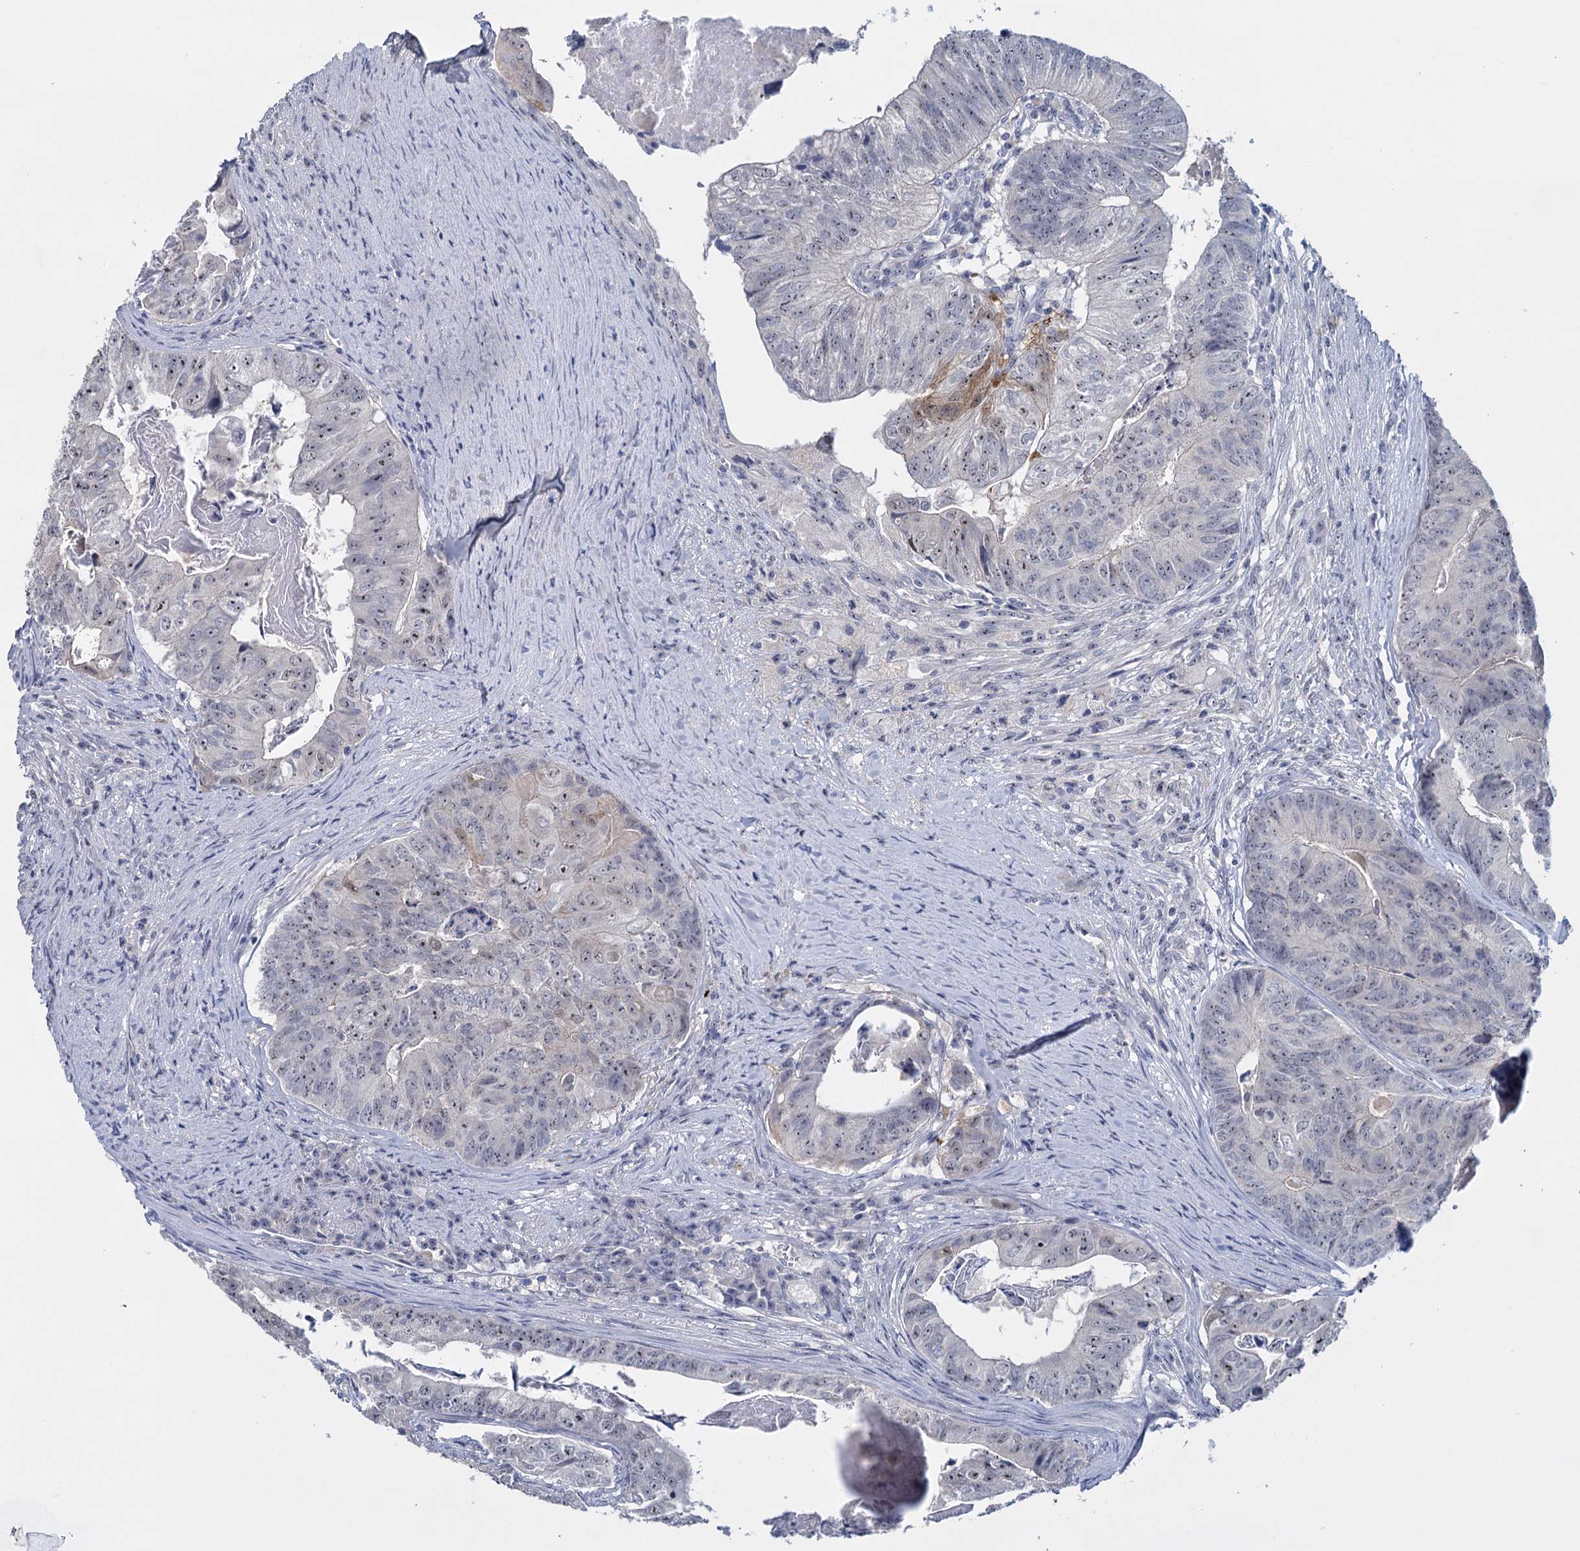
{"staining": {"intensity": "moderate", "quantity": "<25%", "location": "cytoplasmic/membranous,nuclear"}, "tissue": "colorectal cancer", "cell_type": "Tumor cells", "image_type": "cancer", "snomed": [{"axis": "morphology", "description": "Adenocarcinoma, NOS"}, {"axis": "topography", "description": "Colon"}], "caption": "There is low levels of moderate cytoplasmic/membranous and nuclear positivity in tumor cells of colorectal cancer, as demonstrated by immunohistochemical staining (brown color).", "gene": "SFN", "patient": {"sex": "female", "age": 67}}